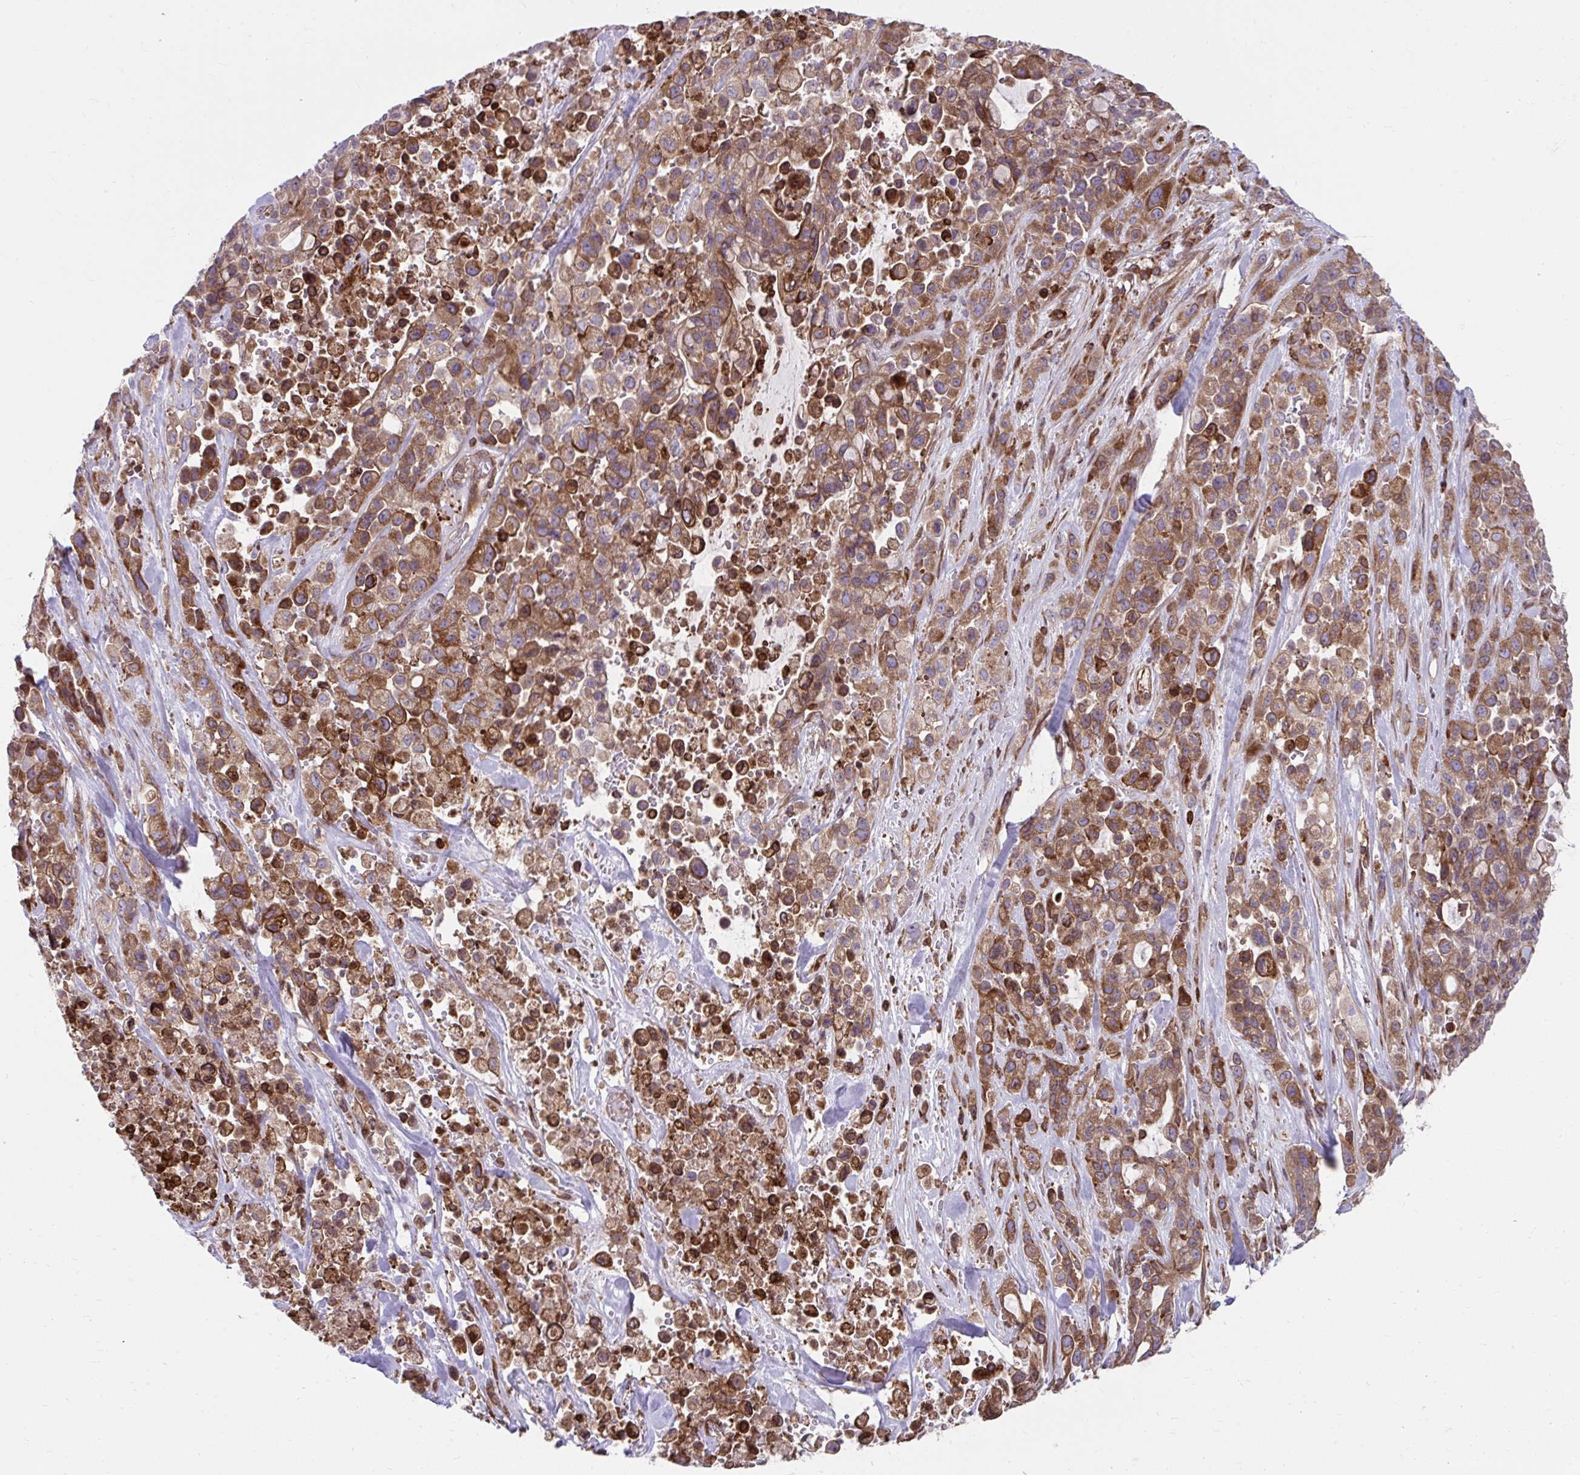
{"staining": {"intensity": "moderate", "quantity": ">75%", "location": "cytoplasmic/membranous"}, "tissue": "pancreatic cancer", "cell_type": "Tumor cells", "image_type": "cancer", "snomed": [{"axis": "morphology", "description": "Adenocarcinoma, NOS"}, {"axis": "topography", "description": "Pancreas"}], "caption": "The photomicrograph exhibits staining of adenocarcinoma (pancreatic), revealing moderate cytoplasmic/membranous protein staining (brown color) within tumor cells.", "gene": "STIM2", "patient": {"sex": "male", "age": 44}}